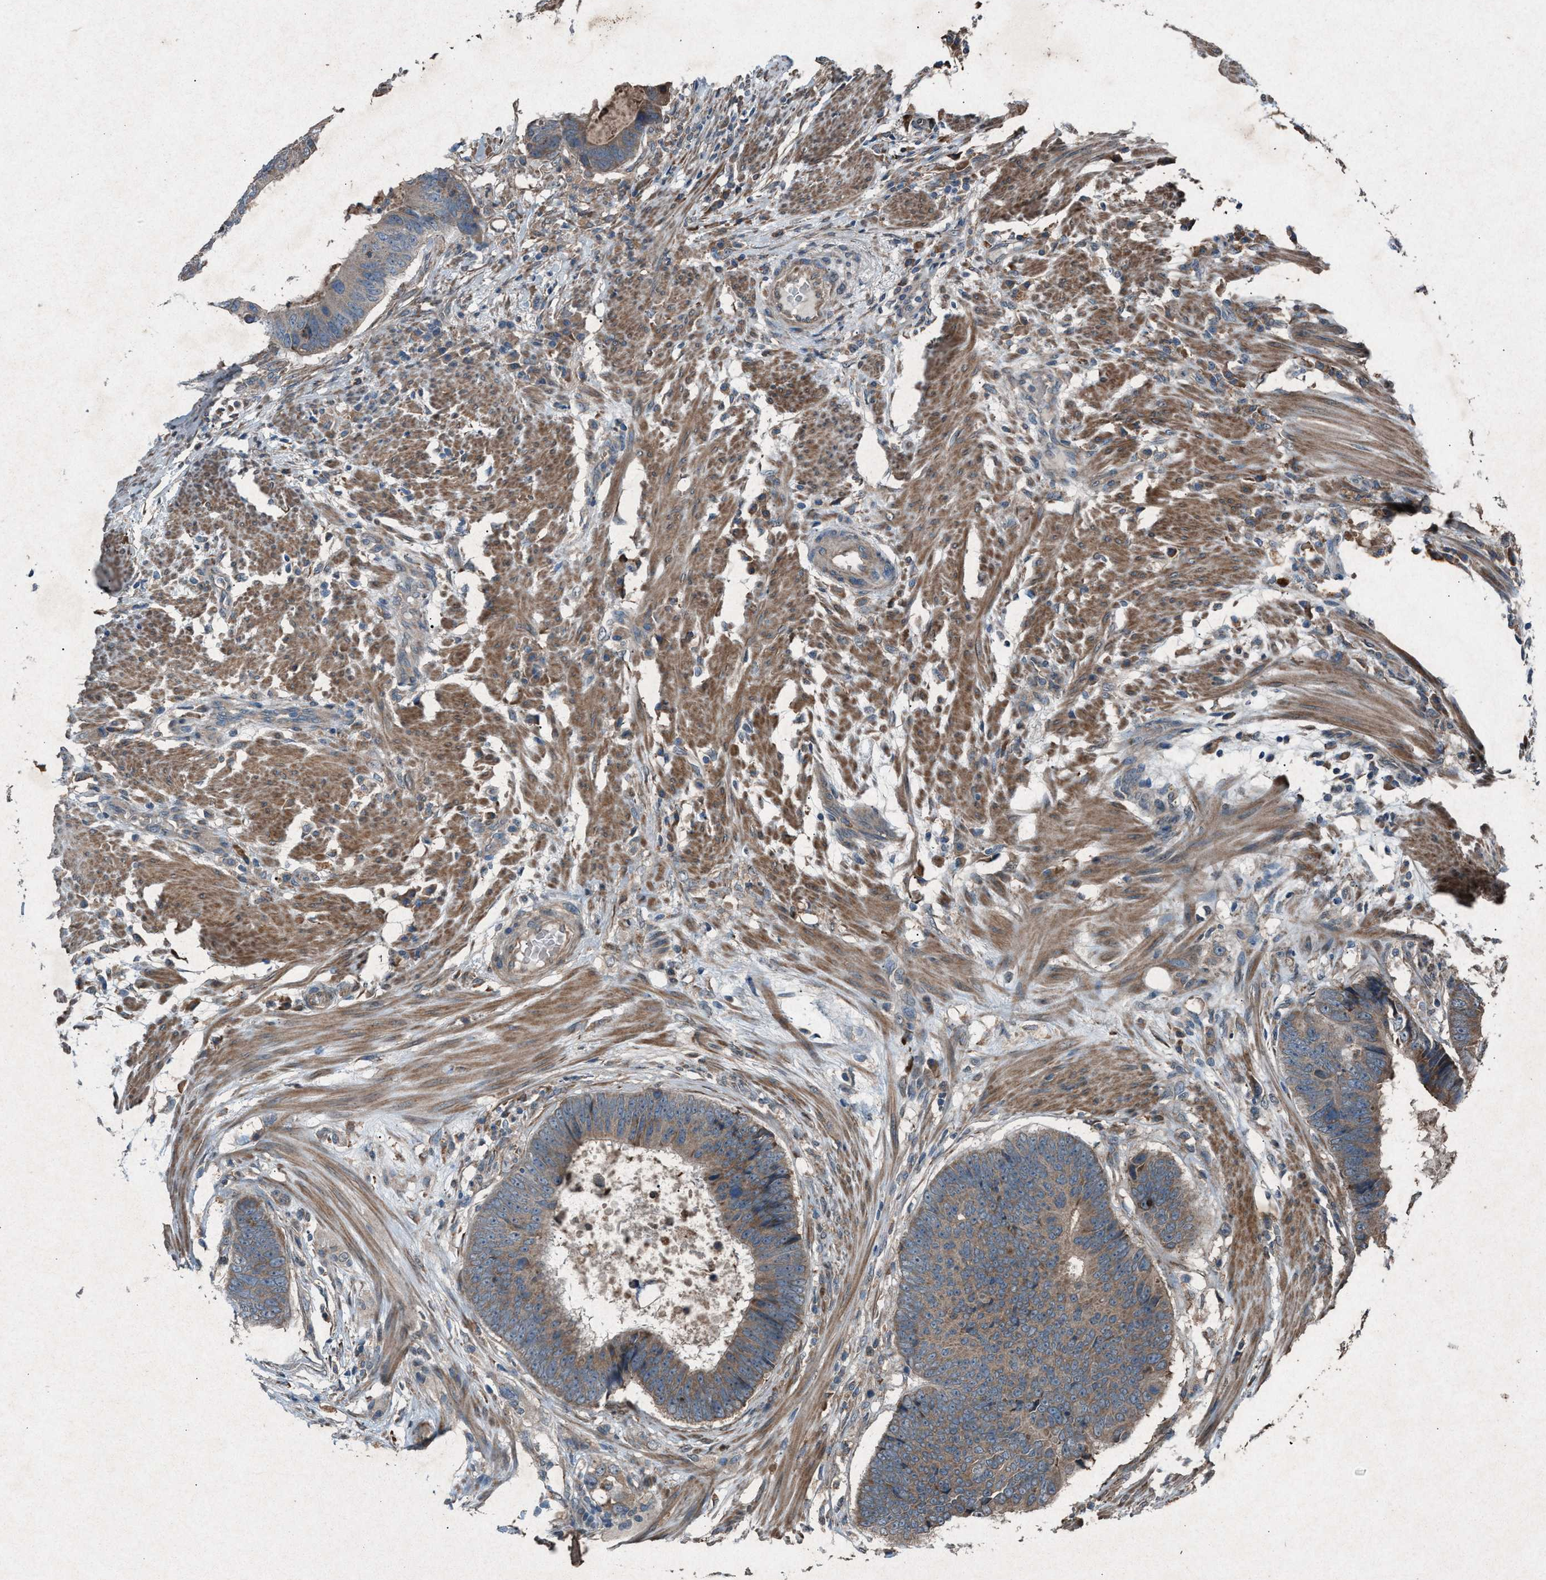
{"staining": {"intensity": "weak", "quantity": ">75%", "location": "cytoplasmic/membranous"}, "tissue": "colorectal cancer", "cell_type": "Tumor cells", "image_type": "cancer", "snomed": [{"axis": "morphology", "description": "Adenocarcinoma, NOS"}, {"axis": "topography", "description": "Colon"}], "caption": "A low amount of weak cytoplasmic/membranous staining is identified in approximately >75% of tumor cells in colorectal cancer (adenocarcinoma) tissue.", "gene": "CALR", "patient": {"sex": "male", "age": 56}}